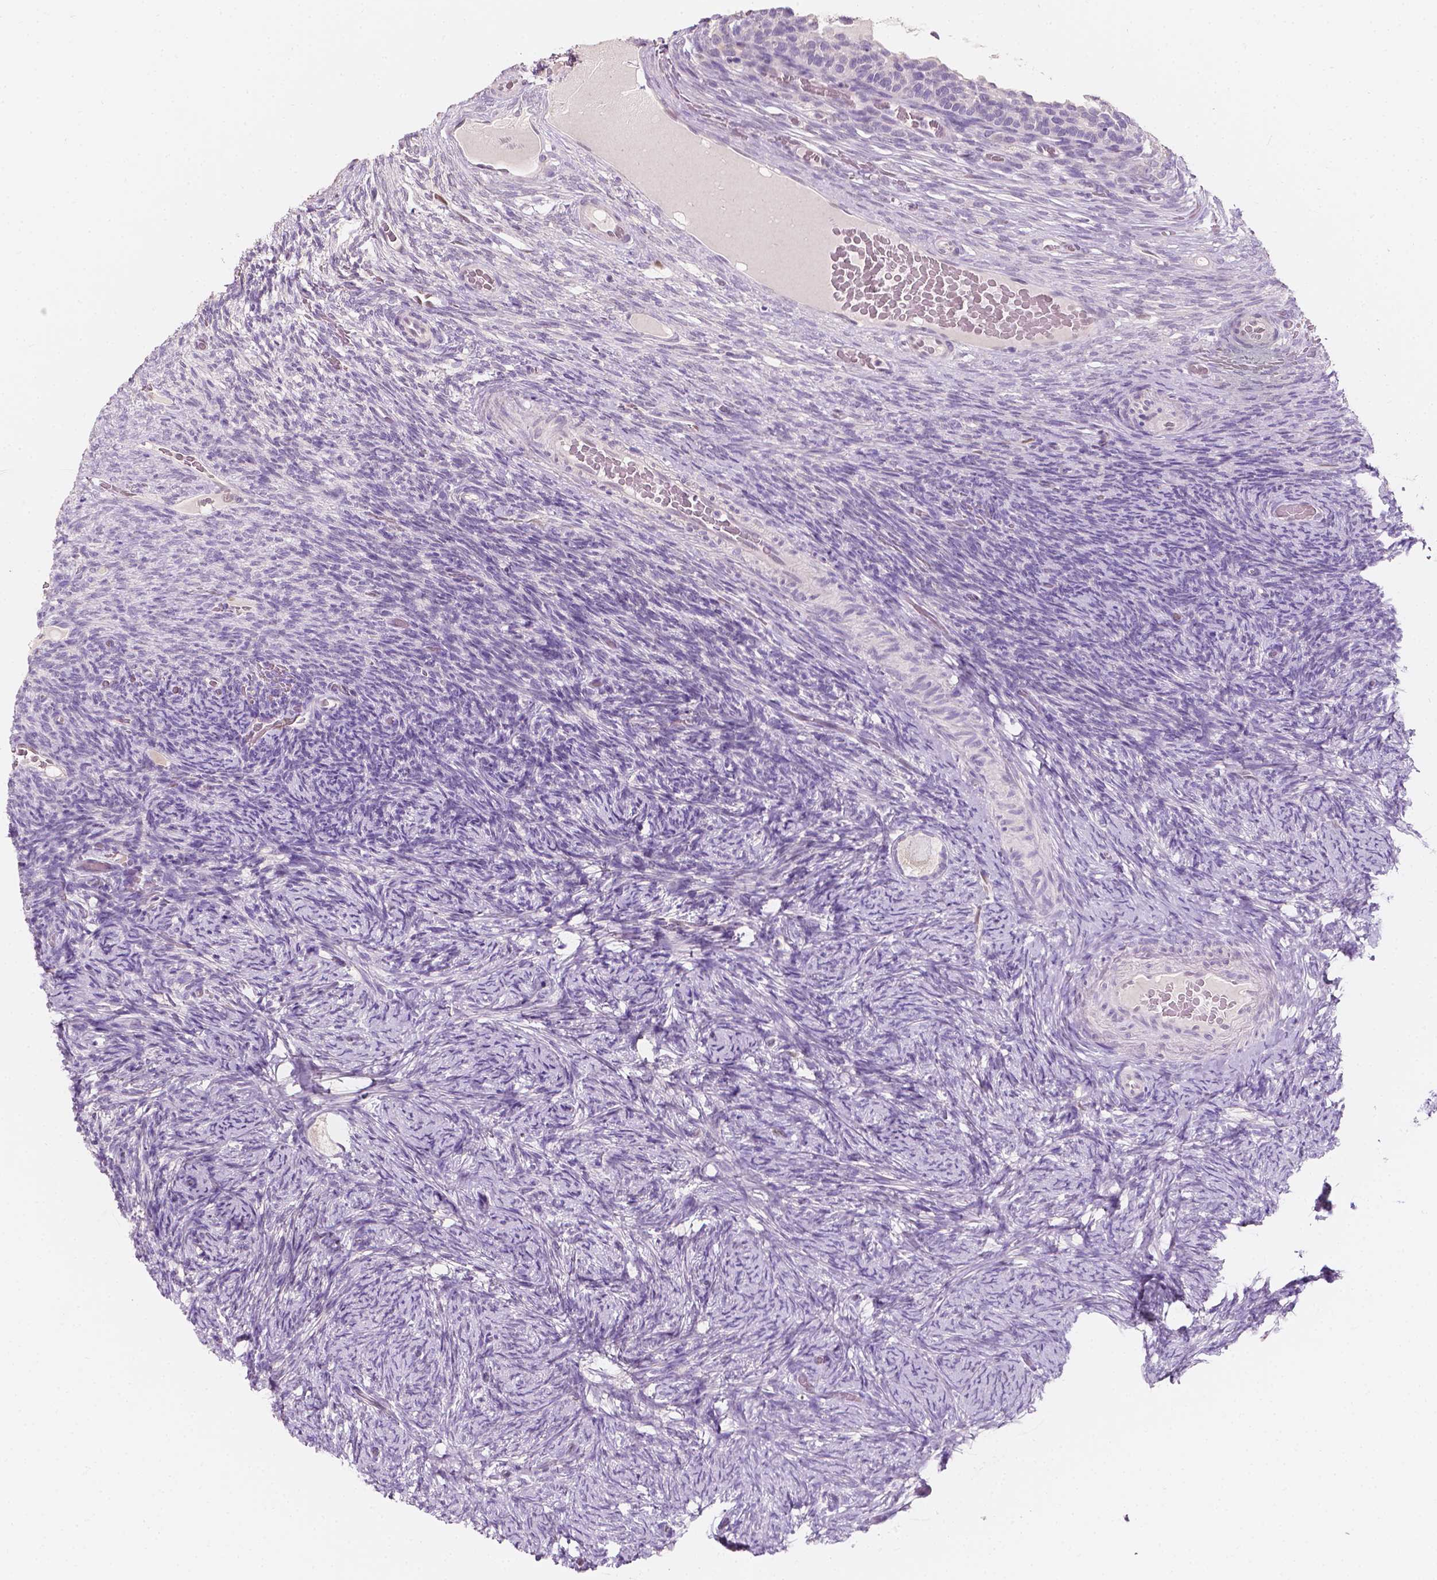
{"staining": {"intensity": "negative", "quantity": "none", "location": "none"}, "tissue": "ovary", "cell_type": "Follicle cells", "image_type": "normal", "snomed": [{"axis": "morphology", "description": "Normal tissue, NOS"}, {"axis": "topography", "description": "Ovary"}], "caption": "Ovary stained for a protein using immunohistochemistry reveals no positivity follicle cells.", "gene": "TAL1", "patient": {"sex": "female", "age": 34}}